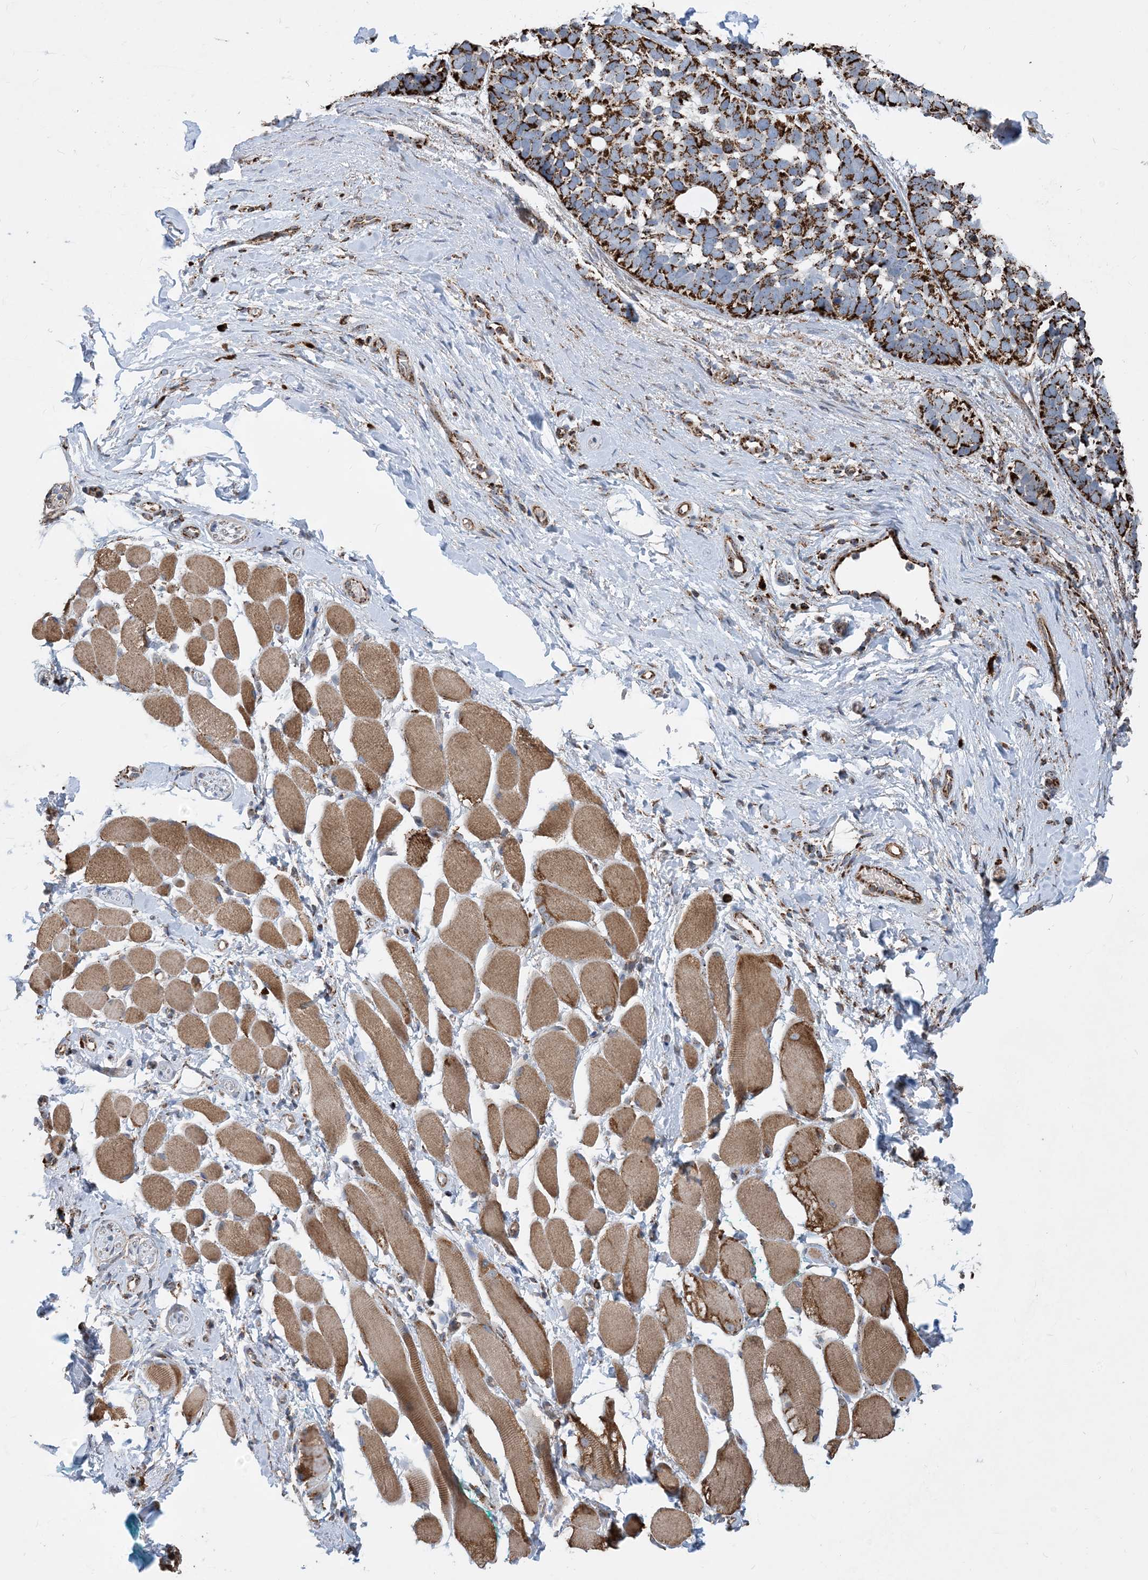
{"staining": {"intensity": "strong", "quantity": ">75%", "location": "cytoplasmic/membranous"}, "tissue": "skin cancer", "cell_type": "Tumor cells", "image_type": "cancer", "snomed": [{"axis": "morphology", "description": "Basal cell carcinoma"}, {"axis": "topography", "description": "Skin"}], "caption": "Immunohistochemical staining of skin cancer displays high levels of strong cytoplasmic/membranous positivity in approximately >75% of tumor cells. (DAB (3,3'-diaminobenzidine) IHC, brown staining for protein, blue staining for nuclei).", "gene": "PCDHGA1", "patient": {"sex": "male", "age": 62}}